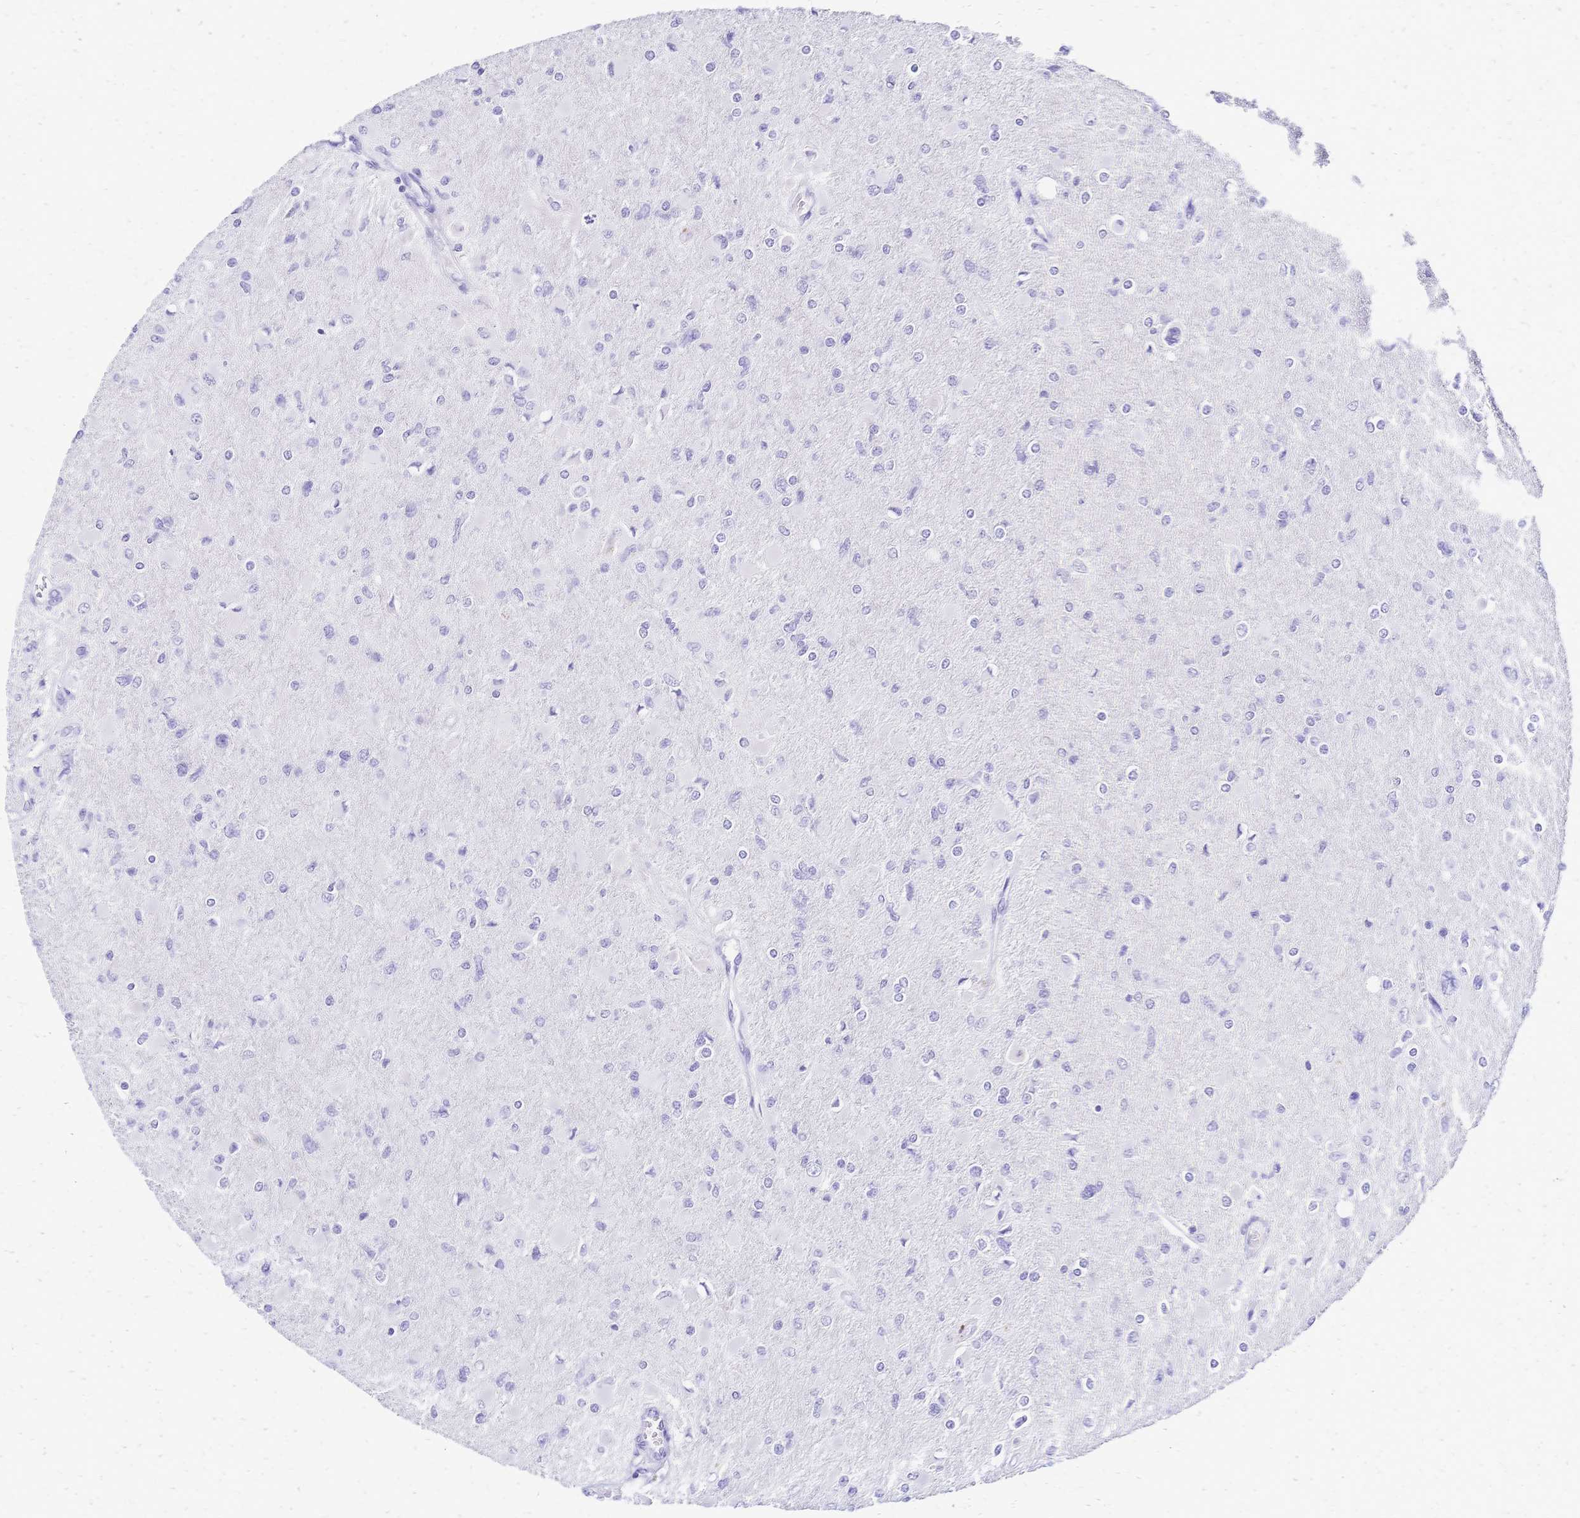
{"staining": {"intensity": "negative", "quantity": "none", "location": "none"}, "tissue": "glioma", "cell_type": "Tumor cells", "image_type": "cancer", "snomed": [{"axis": "morphology", "description": "Glioma, malignant, High grade"}, {"axis": "topography", "description": "Cerebral cortex"}], "caption": "A high-resolution micrograph shows immunohistochemistry (IHC) staining of high-grade glioma (malignant), which displays no significant expression in tumor cells.", "gene": "FA2H", "patient": {"sex": "female", "age": 36}}